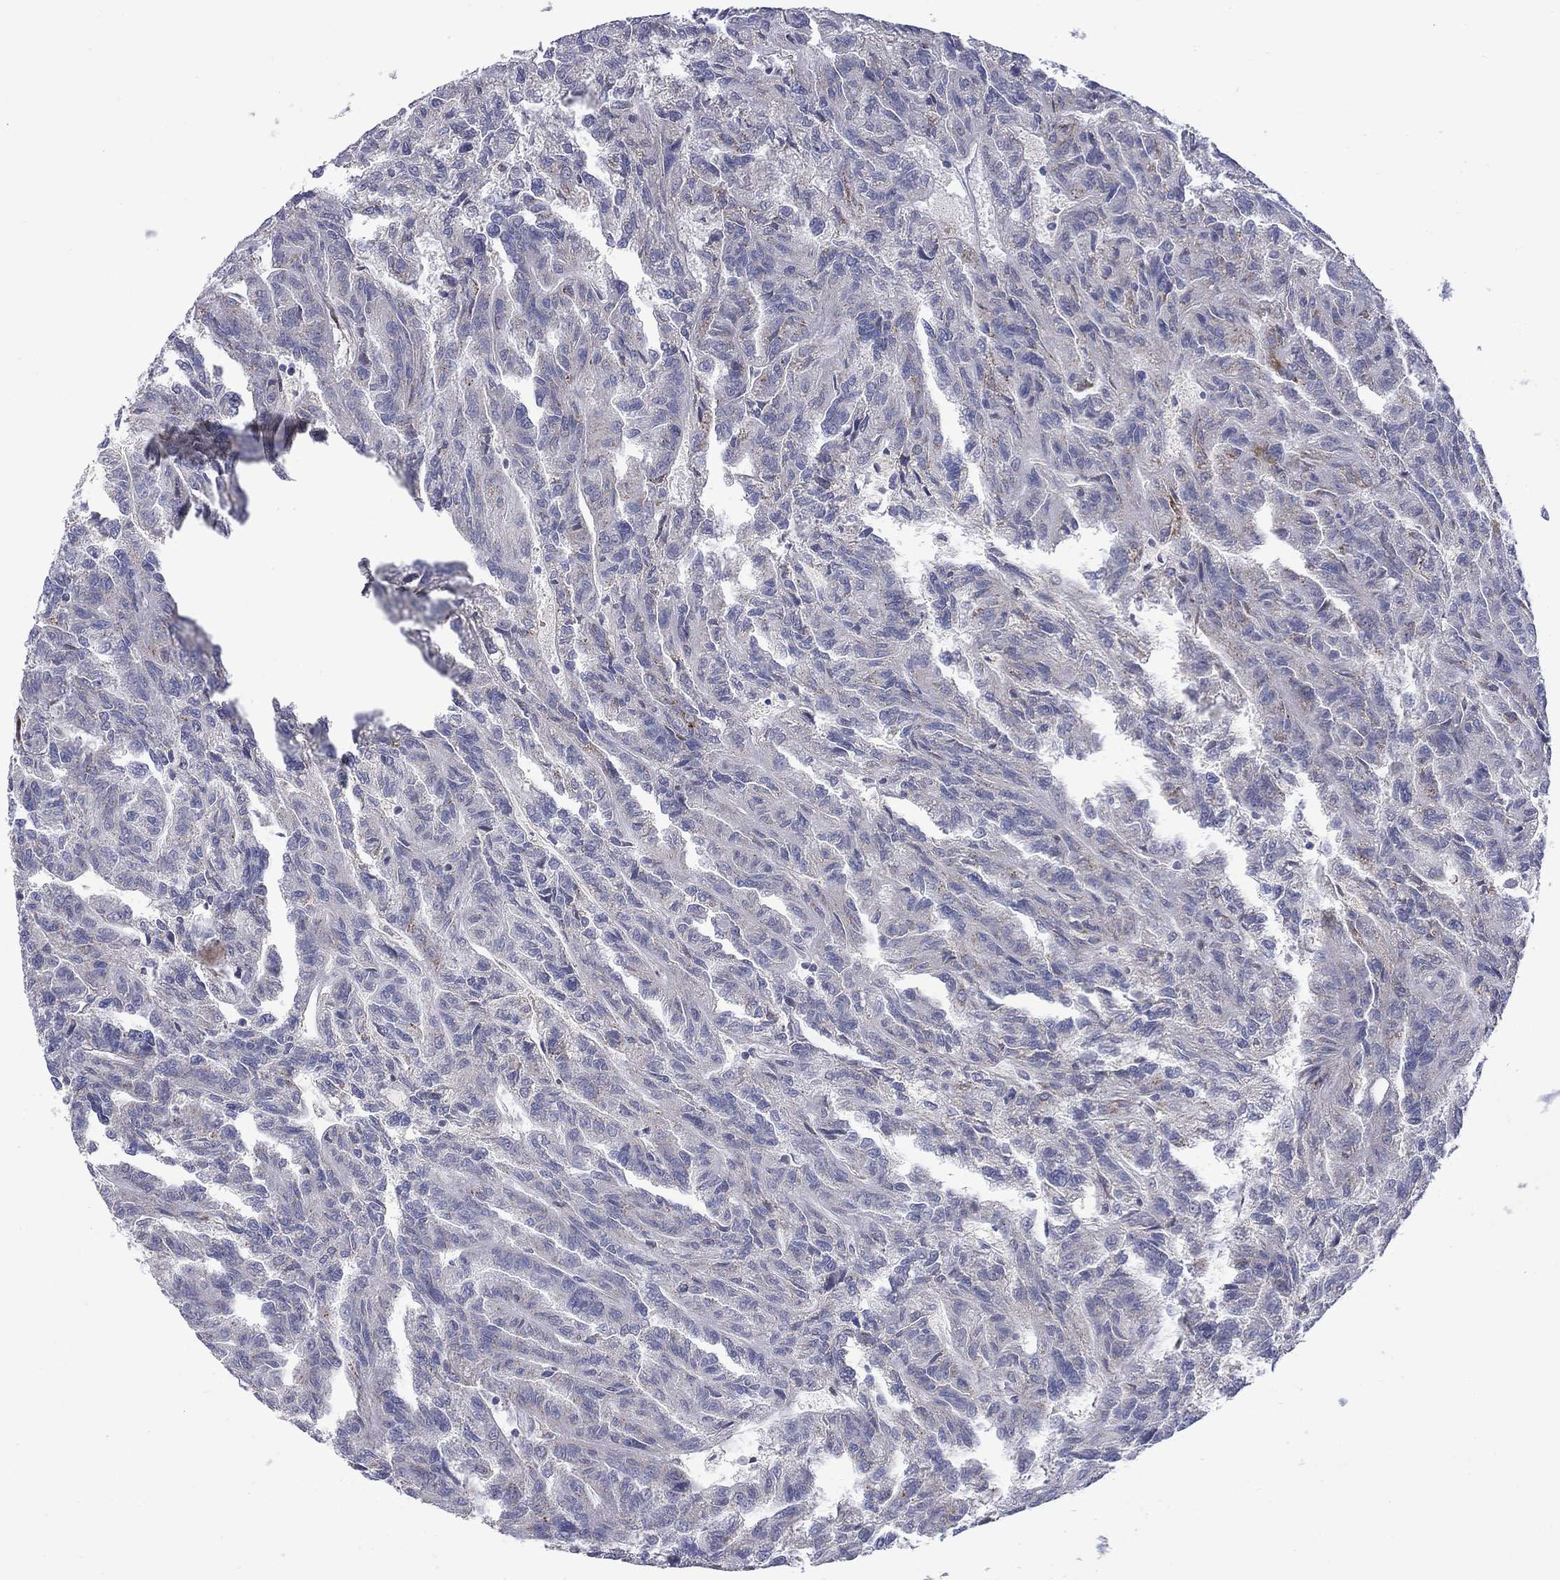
{"staining": {"intensity": "negative", "quantity": "none", "location": "none"}, "tissue": "renal cancer", "cell_type": "Tumor cells", "image_type": "cancer", "snomed": [{"axis": "morphology", "description": "Adenocarcinoma, NOS"}, {"axis": "topography", "description": "Kidney"}], "caption": "Renal cancer was stained to show a protein in brown. There is no significant expression in tumor cells. Brightfield microscopy of IHC stained with DAB (3,3'-diaminobenzidine) (brown) and hematoxylin (blue), captured at high magnification.", "gene": "FRK", "patient": {"sex": "male", "age": 79}}